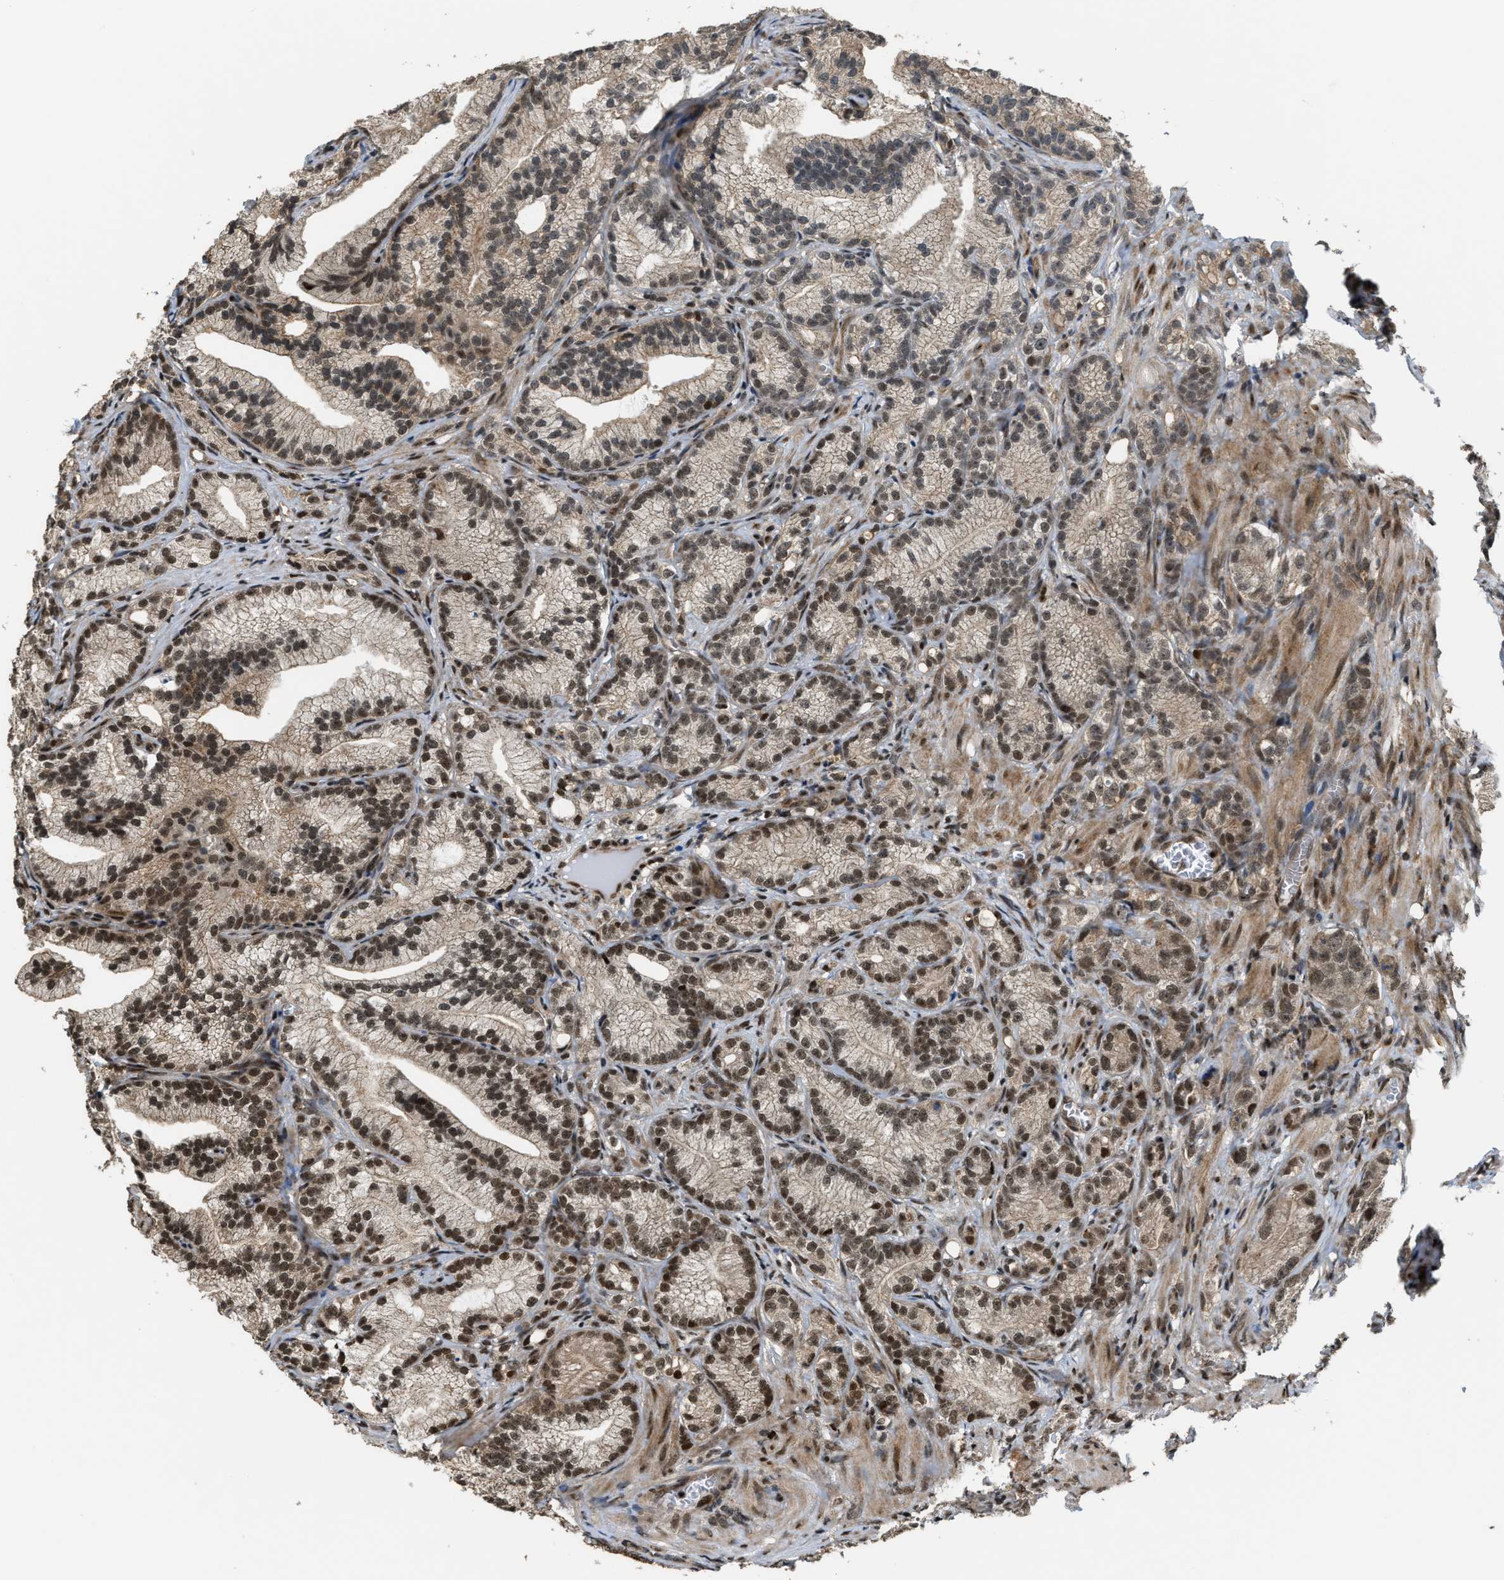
{"staining": {"intensity": "moderate", "quantity": "25%-75%", "location": "nuclear"}, "tissue": "prostate cancer", "cell_type": "Tumor cells", "image_type": "cancer", "snomed": [{"axis": "morphology", "description": "Adenocarcinoma, Low grade"}, {"axis": "topography", "description": "Prostate"}], "caption": "A micrograph of human prostate low-grade adenocarcinoma stained for a protein displays moderate nuclear brown staining in tumor cells.", "gene": "SERTAD2", "patient": {"sex": "male", "age": 89}}